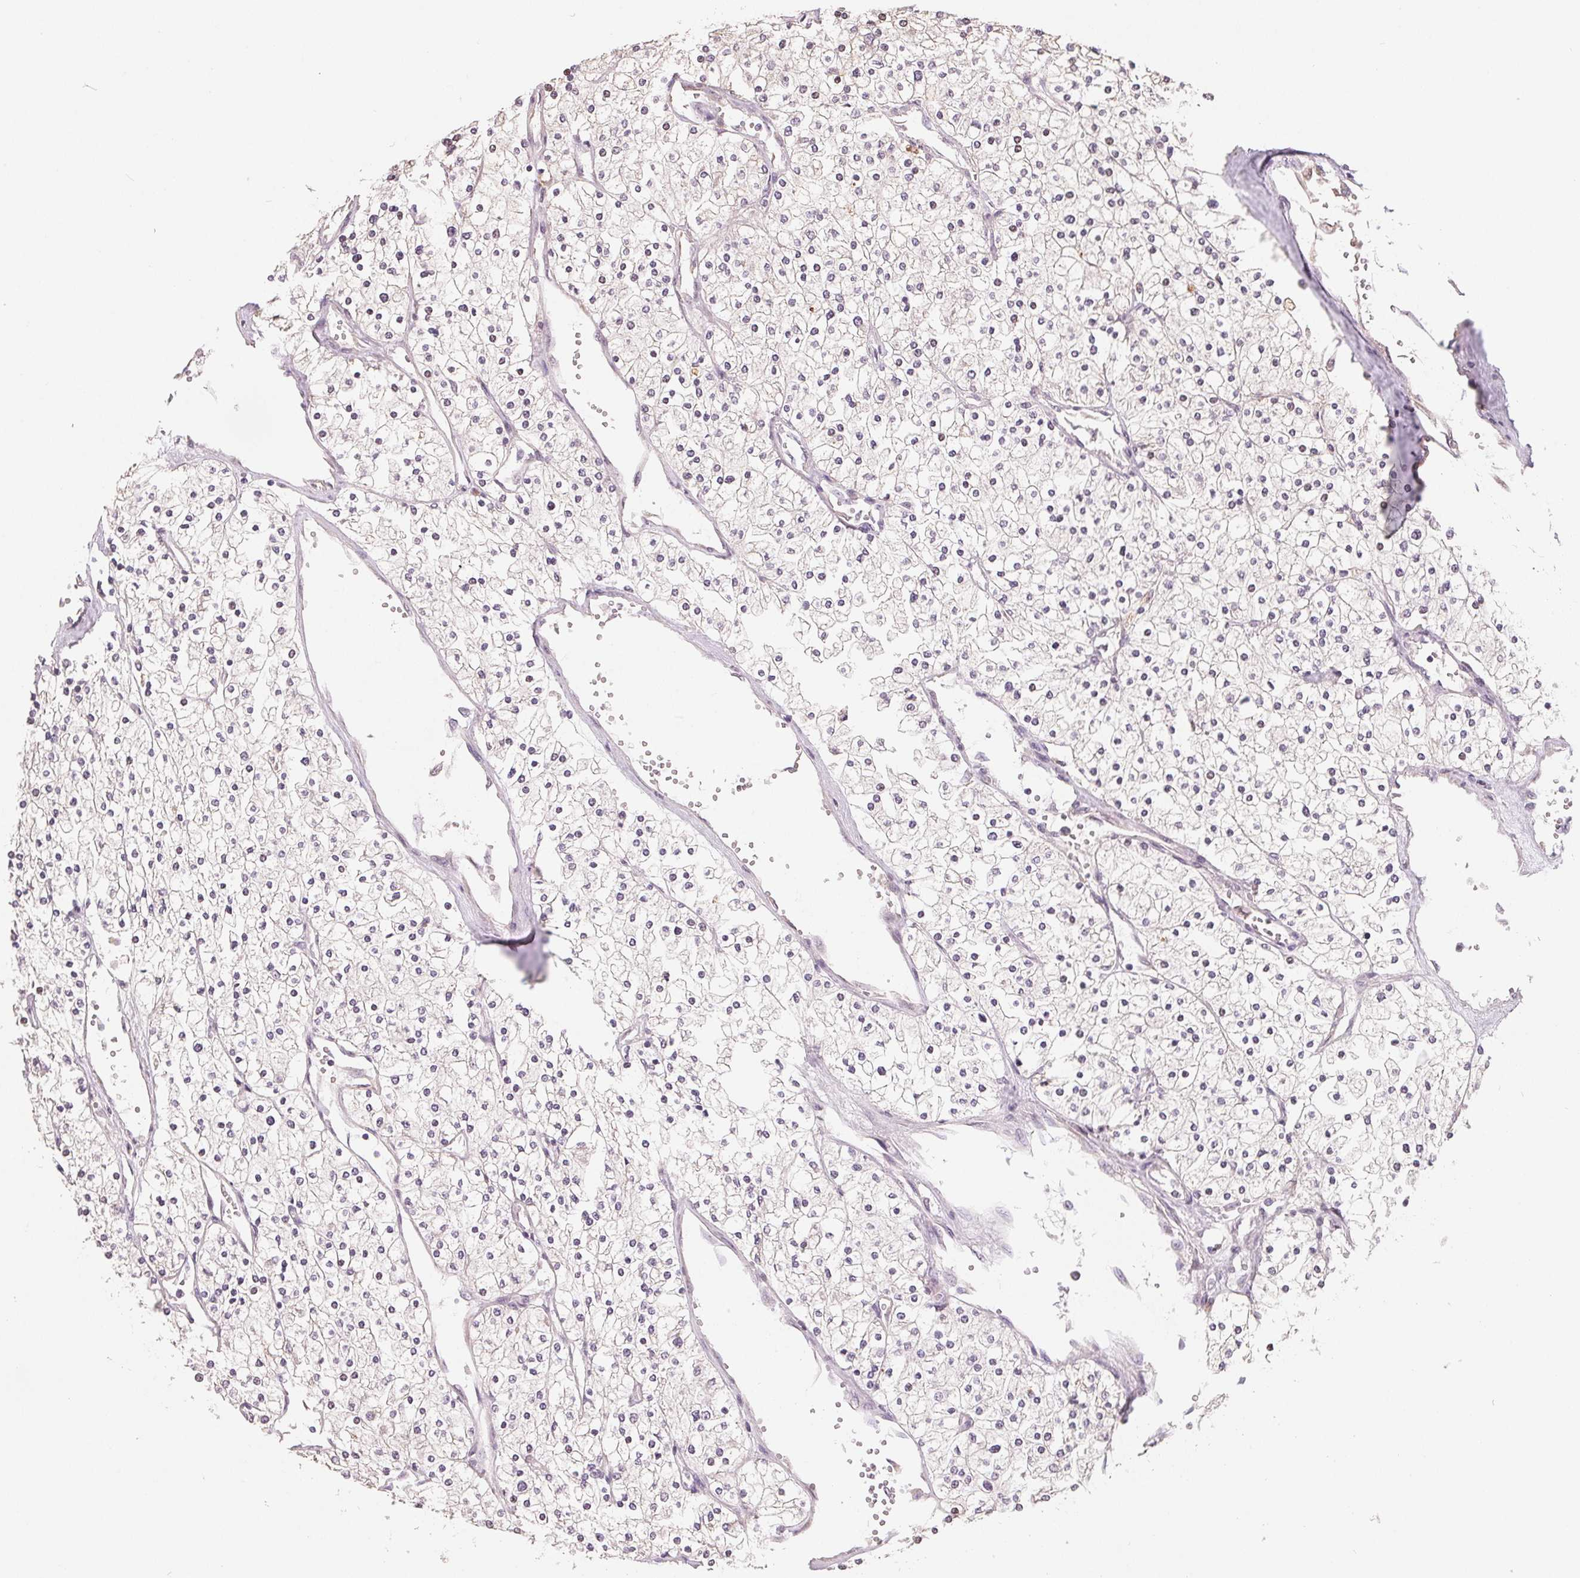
{"staining": {"intensity": "negative", "quantity": "none", "location": "none"}, "tissue": "renal cancer", "cell_type": "Tumor cells", "image_type": "cancer", "snomed": [{"axis": "morphology", "description": "Adenocarcinoma, NOS"}, {"axis": "topography", "description": "Kidney"}], "caption": "The IHC image has no significant expression in tumor cells of renal cancer tissue. (DAB (3,3'-diaminobenzidine) IHC with hematoxylin counter stain).", "gene": "AQP8", "patient": {"sex": "male", "age": 80}}